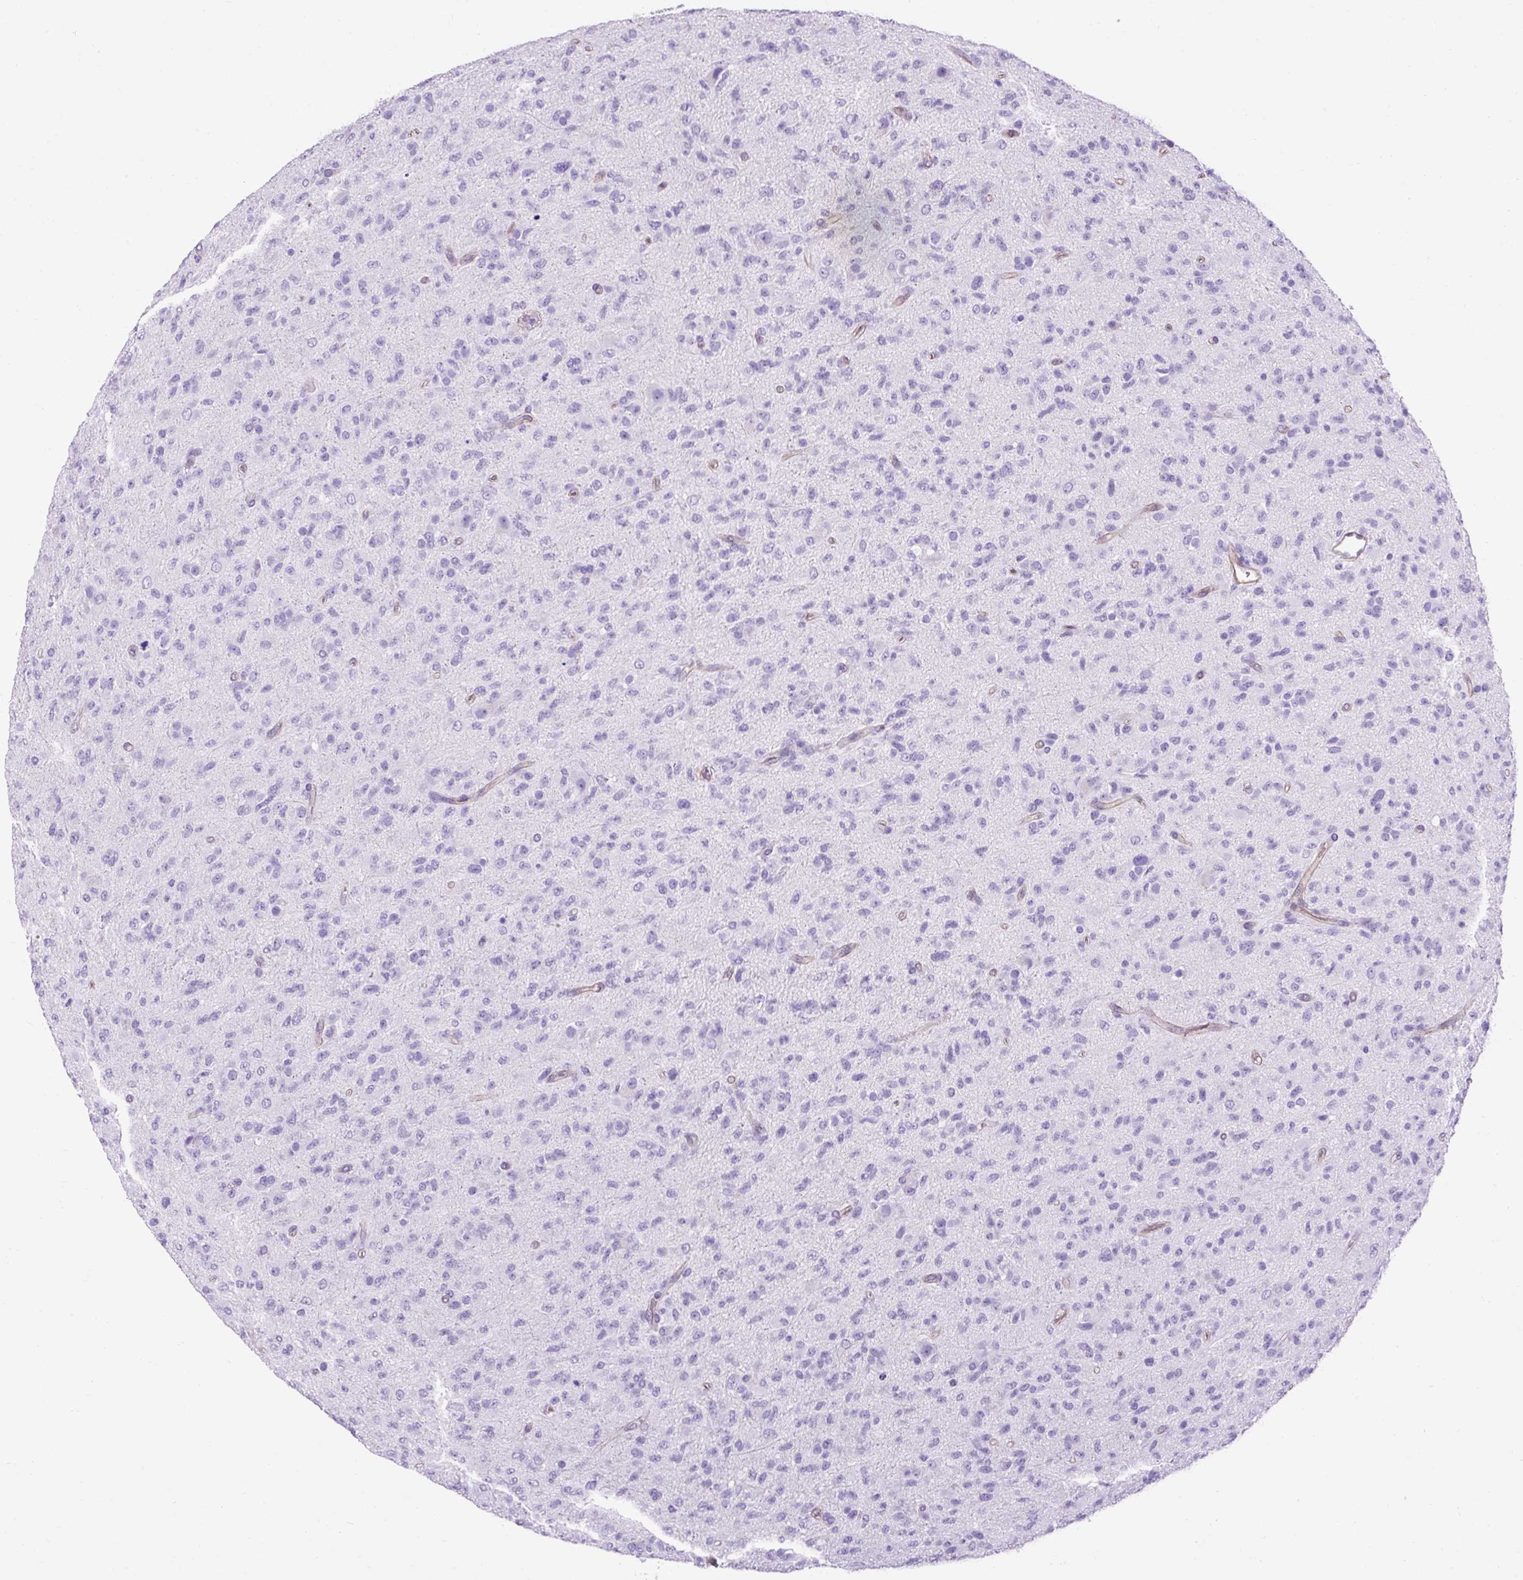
{"staining": {"intensity": "negative", "quantity": "none", "location": "none"}, "tissue": "glioma", "cell_type": "Tumor cells", "image_type": "cancer", "snomed": [{"axis": "morphology", "description": "Glioma, malignant, Low grade"}, {"axis": "topography", "description": "Brain"}], "caption": "This photomicrograph is of malignant glioma (low-grade) stained with immunohistochemistry (IHC) to label a protein in brown with the nuclei are counter-stained blue. There is no staining in tumor cells.", "gene": "KRT12", "patient": {"sex": "male", "age": 65}}